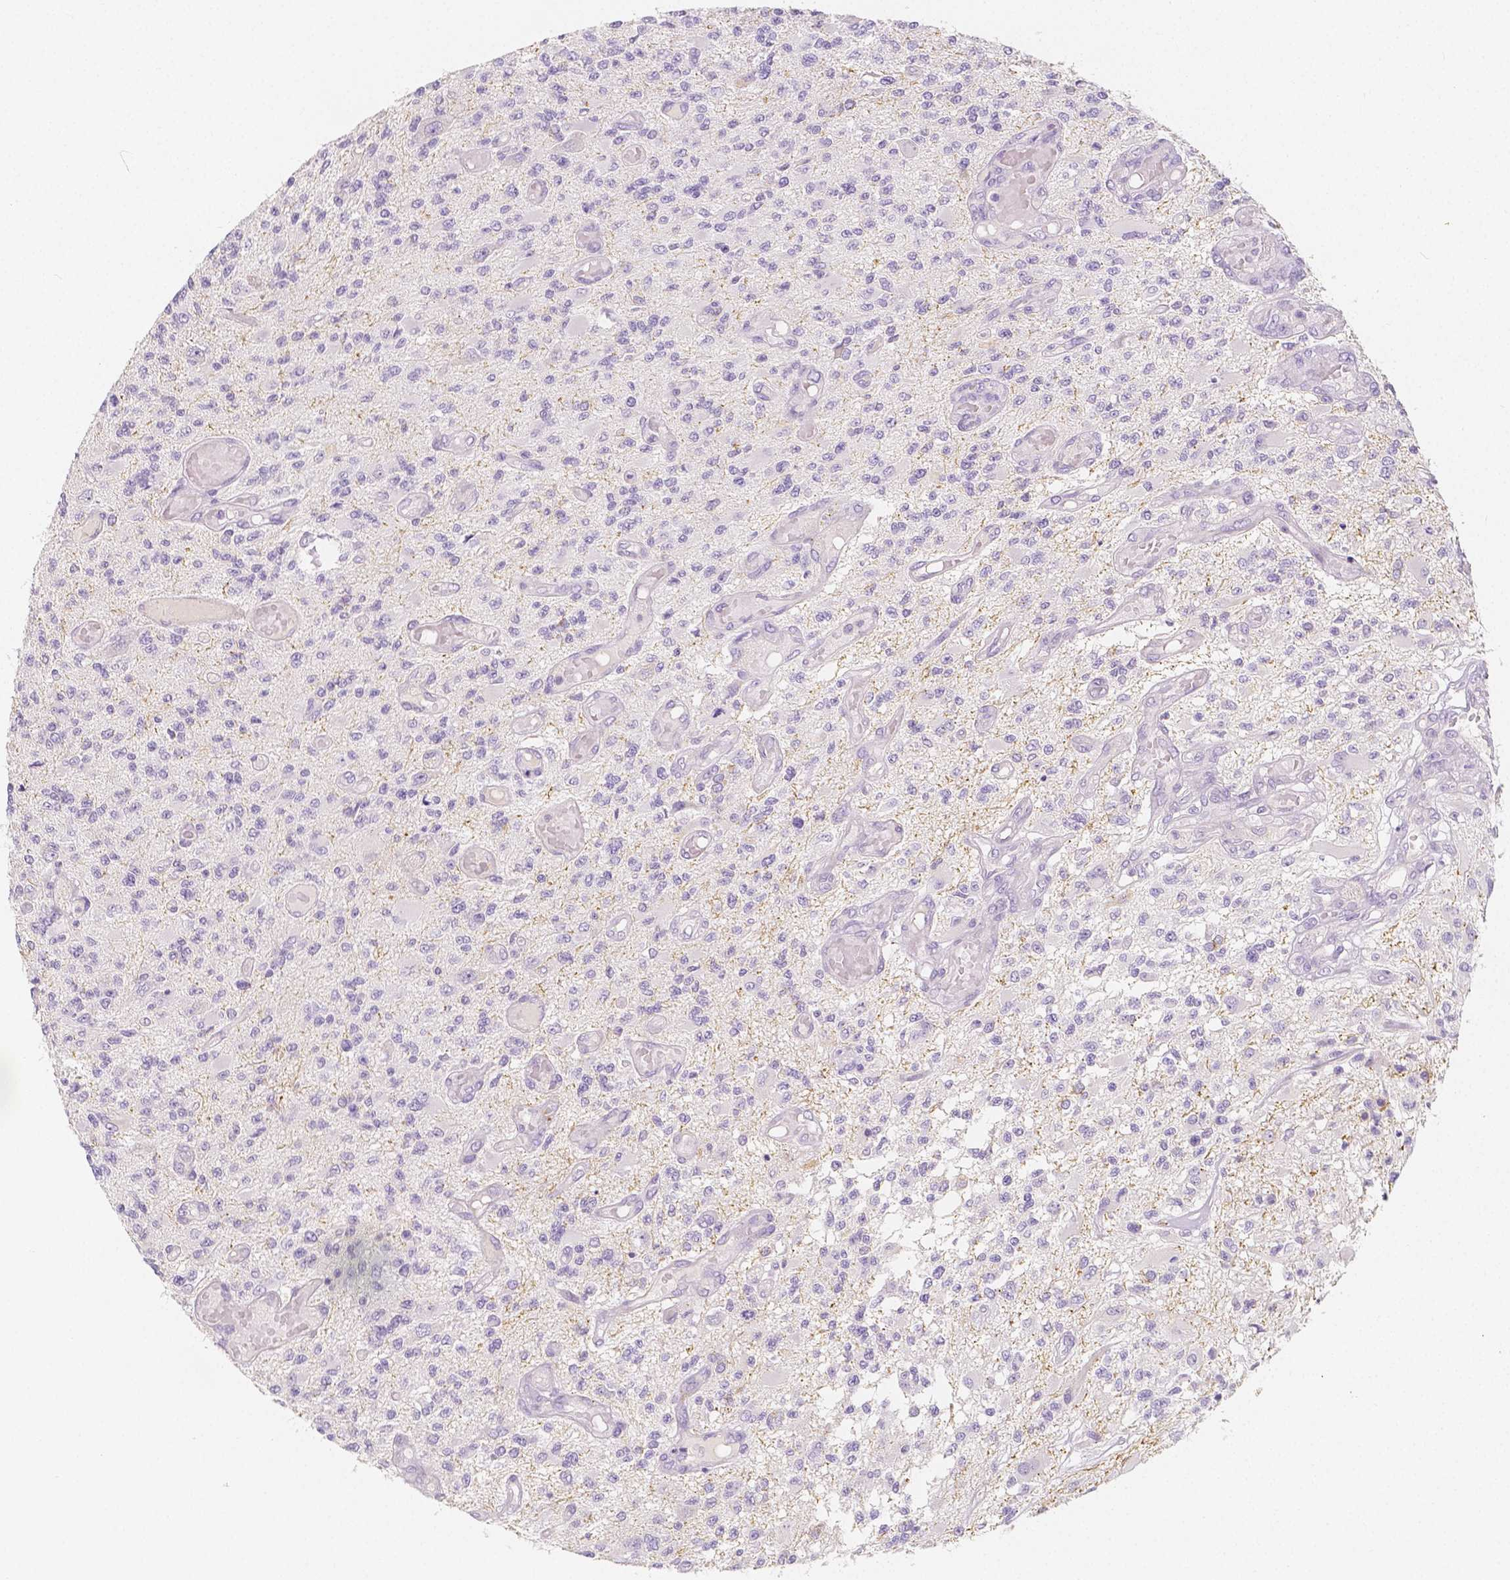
{"staining": {"intensity": "negative", "quantity": "none", "location": "none"}, "tissue": "glioma", "cell_type": "Tumor cells", "image_type": "cancer", "snomed": [{"axis": "morphology", "description": "Glioma, malignant, High grade"}, {"axis": "topography", "description": "Brain"}], "caption": "Immunohistochemistry (IHC) photomicrograph of human malignant high-grade glioma stained for a protein (brown), which shows no staining in tumor cells. (DAB IHC with hematoxylin counter stain).", "gene": "BATF", "patient": {"sex": "female", "age": 63}}